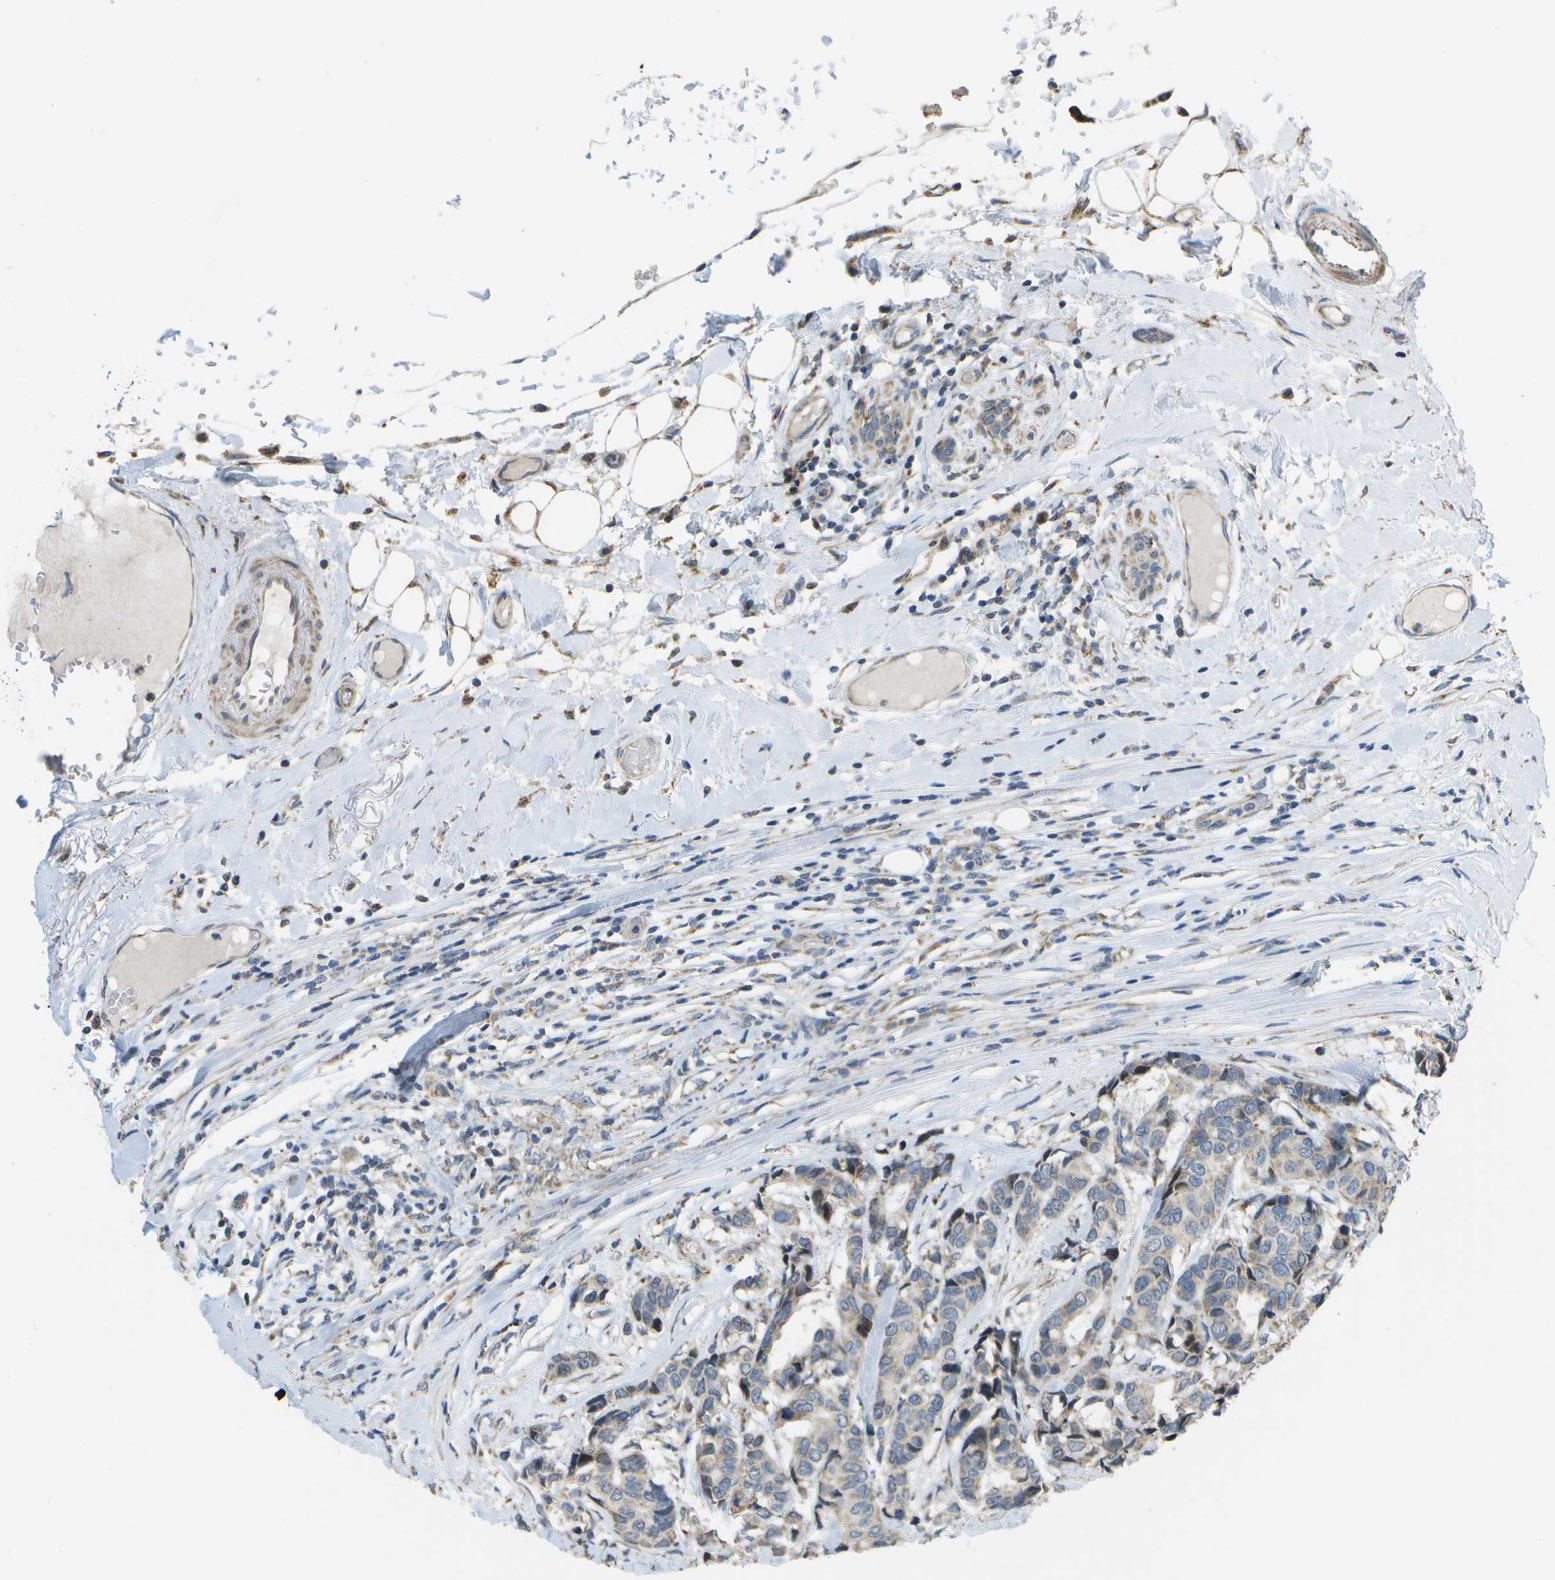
{"staining": {"intensity": "weak", "quantity": "<25%", "location": "cytoplasmic/membranous"}, "tissue": "breast cancer", "cell_type": "Tumor cells", "image_type": "cancer", "snomed": [{"axis": "morphology", "description": "Duct carcinoma"}, {"axis": "topography", "description": "Breast"}], "caption": "This is an immunohistochemistry image of breast cancer (infiltrating ductal carcinoma). There is no expression in tumor cells.", "gene": "HADHA", "patient": {"sex": "female", "age": 87}}